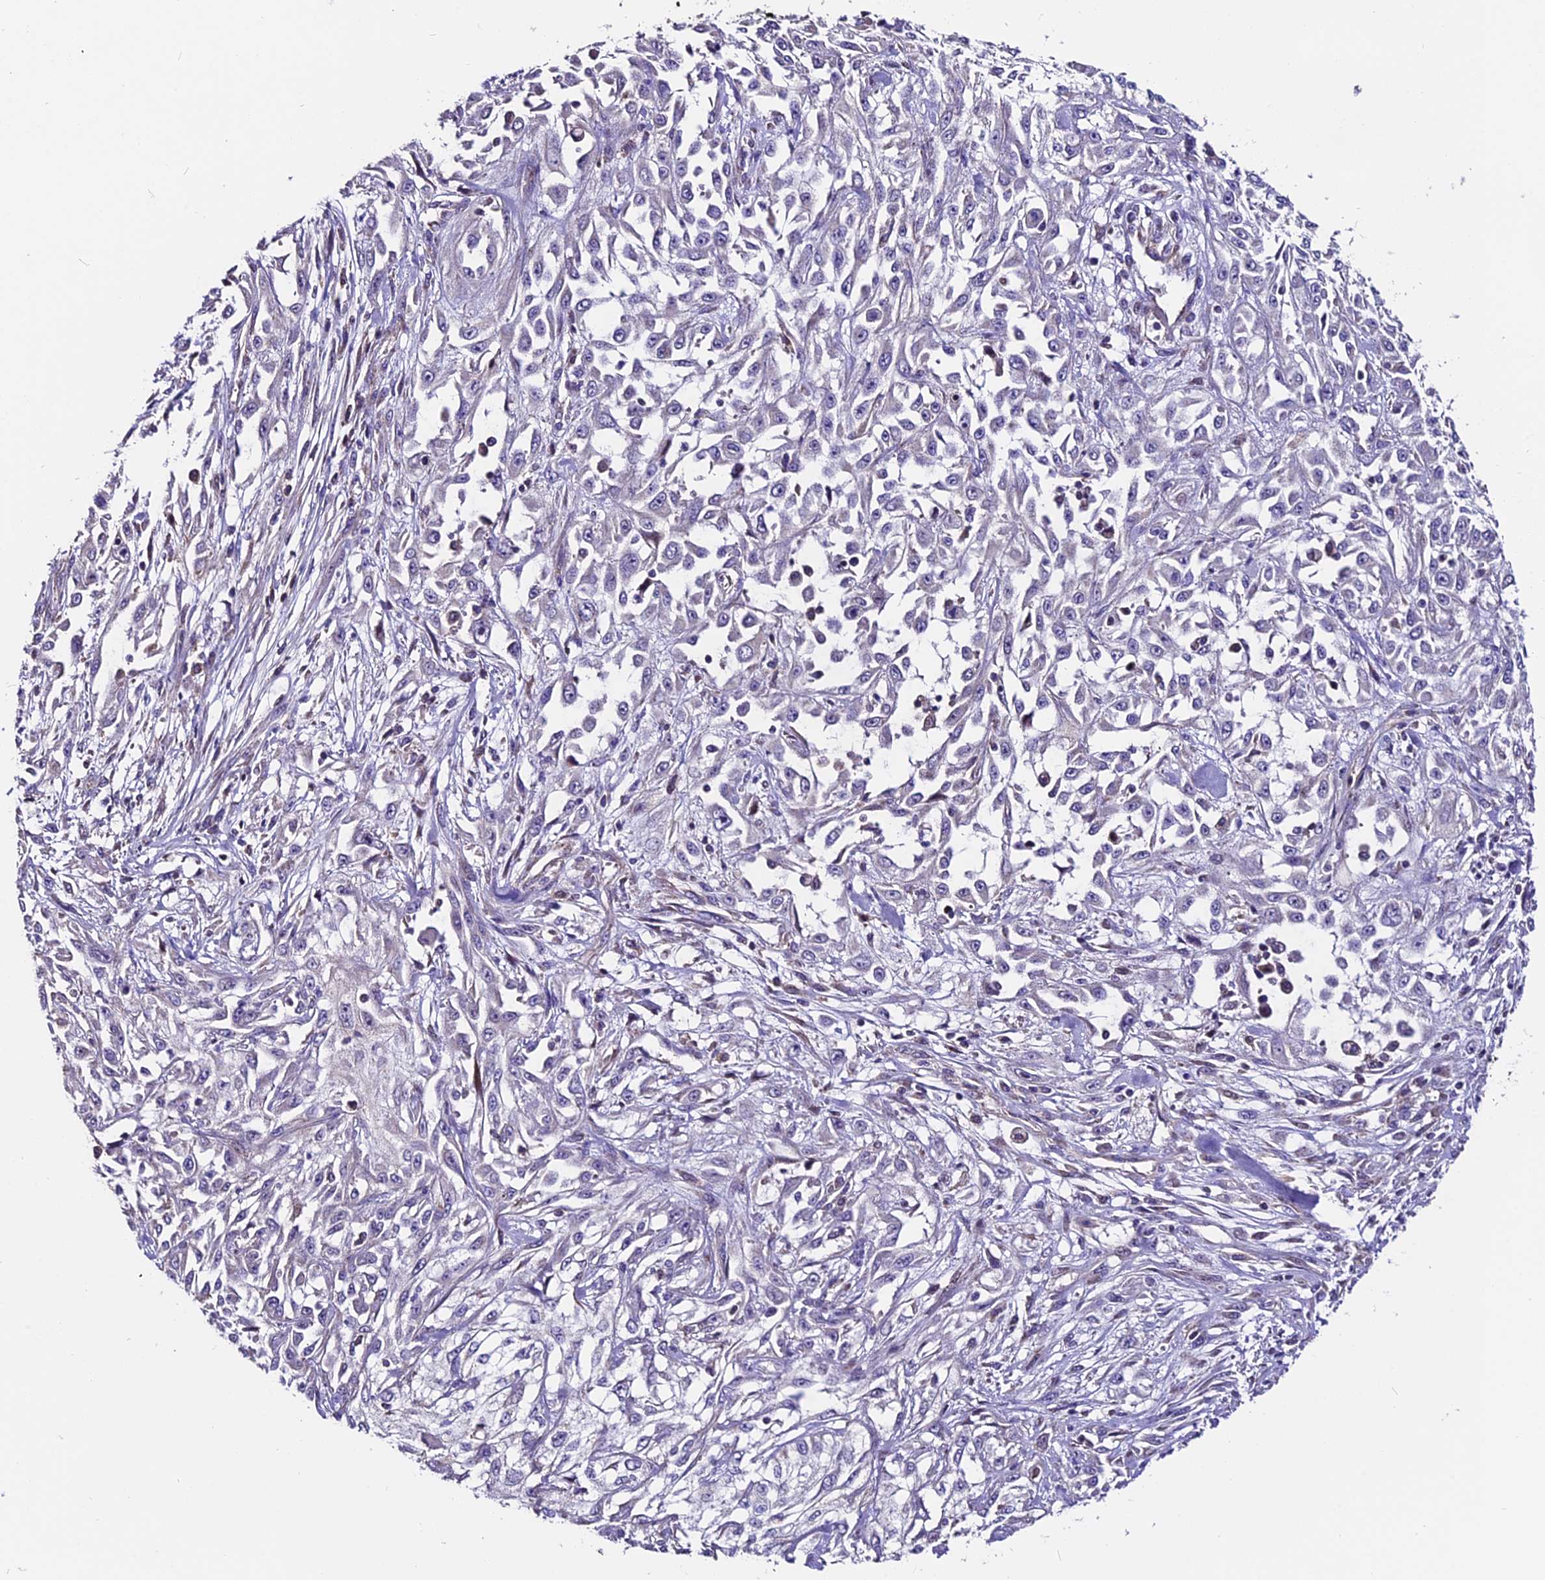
{"staining": {"intensity": "negative", "quantity": "none", "location": "none"}, "tissue": "skin cancer", "cell_type": "Tumor cells", "image_type": "cancer", "snomed": [{"axis": "morphology", "description": "Squamous cell carcinoma, NOS"}, {"axis": "morphology", "description": "Squamous cell carcinoma, metastatic, NOS"}, {"axis": "topography", "description": "Skin"}, {"axis": "topography", "description": "Lymph node"}], "caption": "Tumor cells are negative for protein expression in human skin metastatic squamous cell carcinoma.", "gene": "DDX28", "patient": {"sex": "male", "age": 75}}